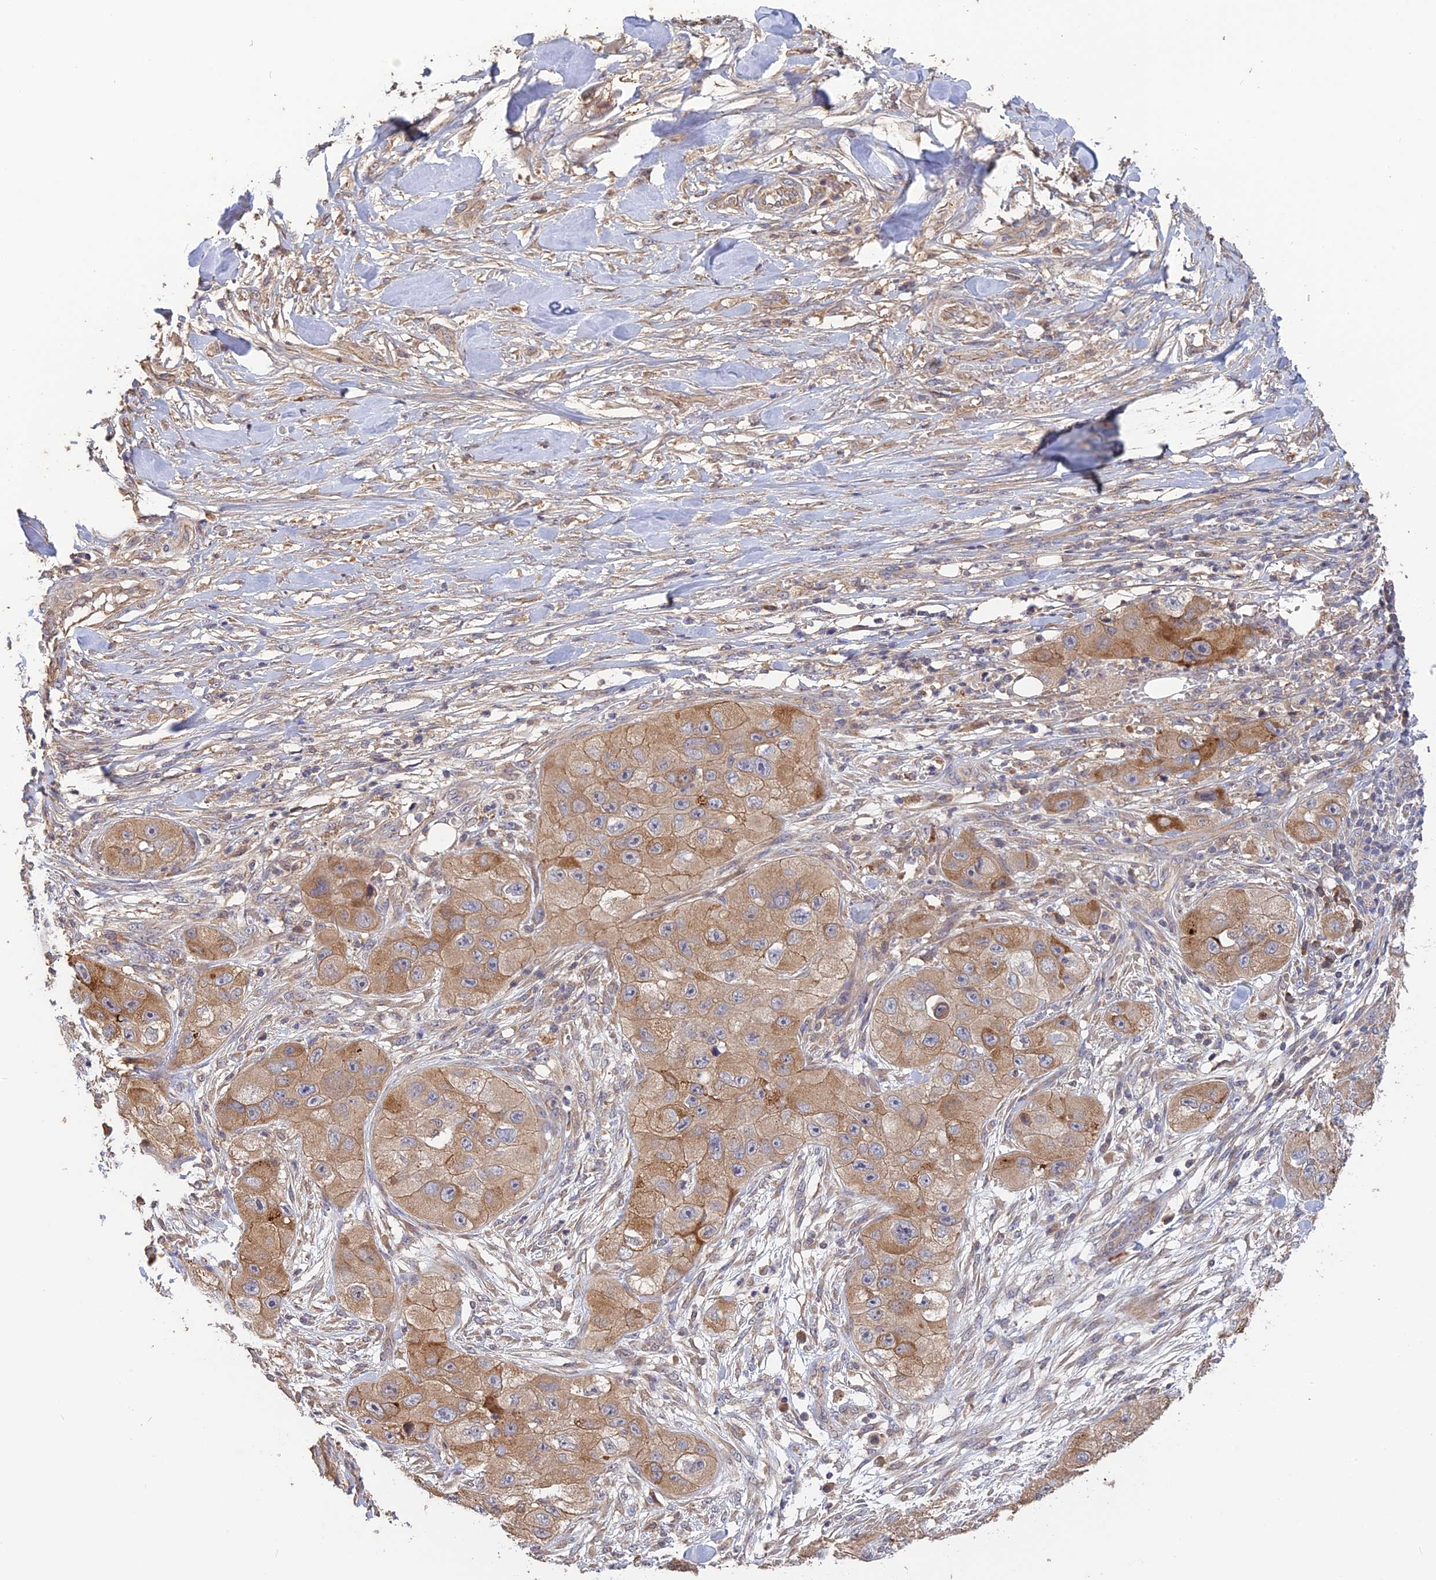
{"staining": {"intensity": "moderate", "quantity": "25%-75%", "location": "cytoplasmic/membranous"}, "tissue": "skin cancer", "cell_type": "Tumor cells", "image_type": "cancer", "snomed": [{"axis": "morphology", "description": "Squamous cell carcinoma, NOS"}, {"axis": "topography", "description": "Skin"}, {"axis": "topography", "description": "Subcutis"}], "caption": "A brown stain shows moderate cytoplasmic/membranous positivity of a protein in skin squamous cell carcinoma tumor cells.", "gene": "ARHGAP40", "patient": {"sex": "male", "age": 73}}